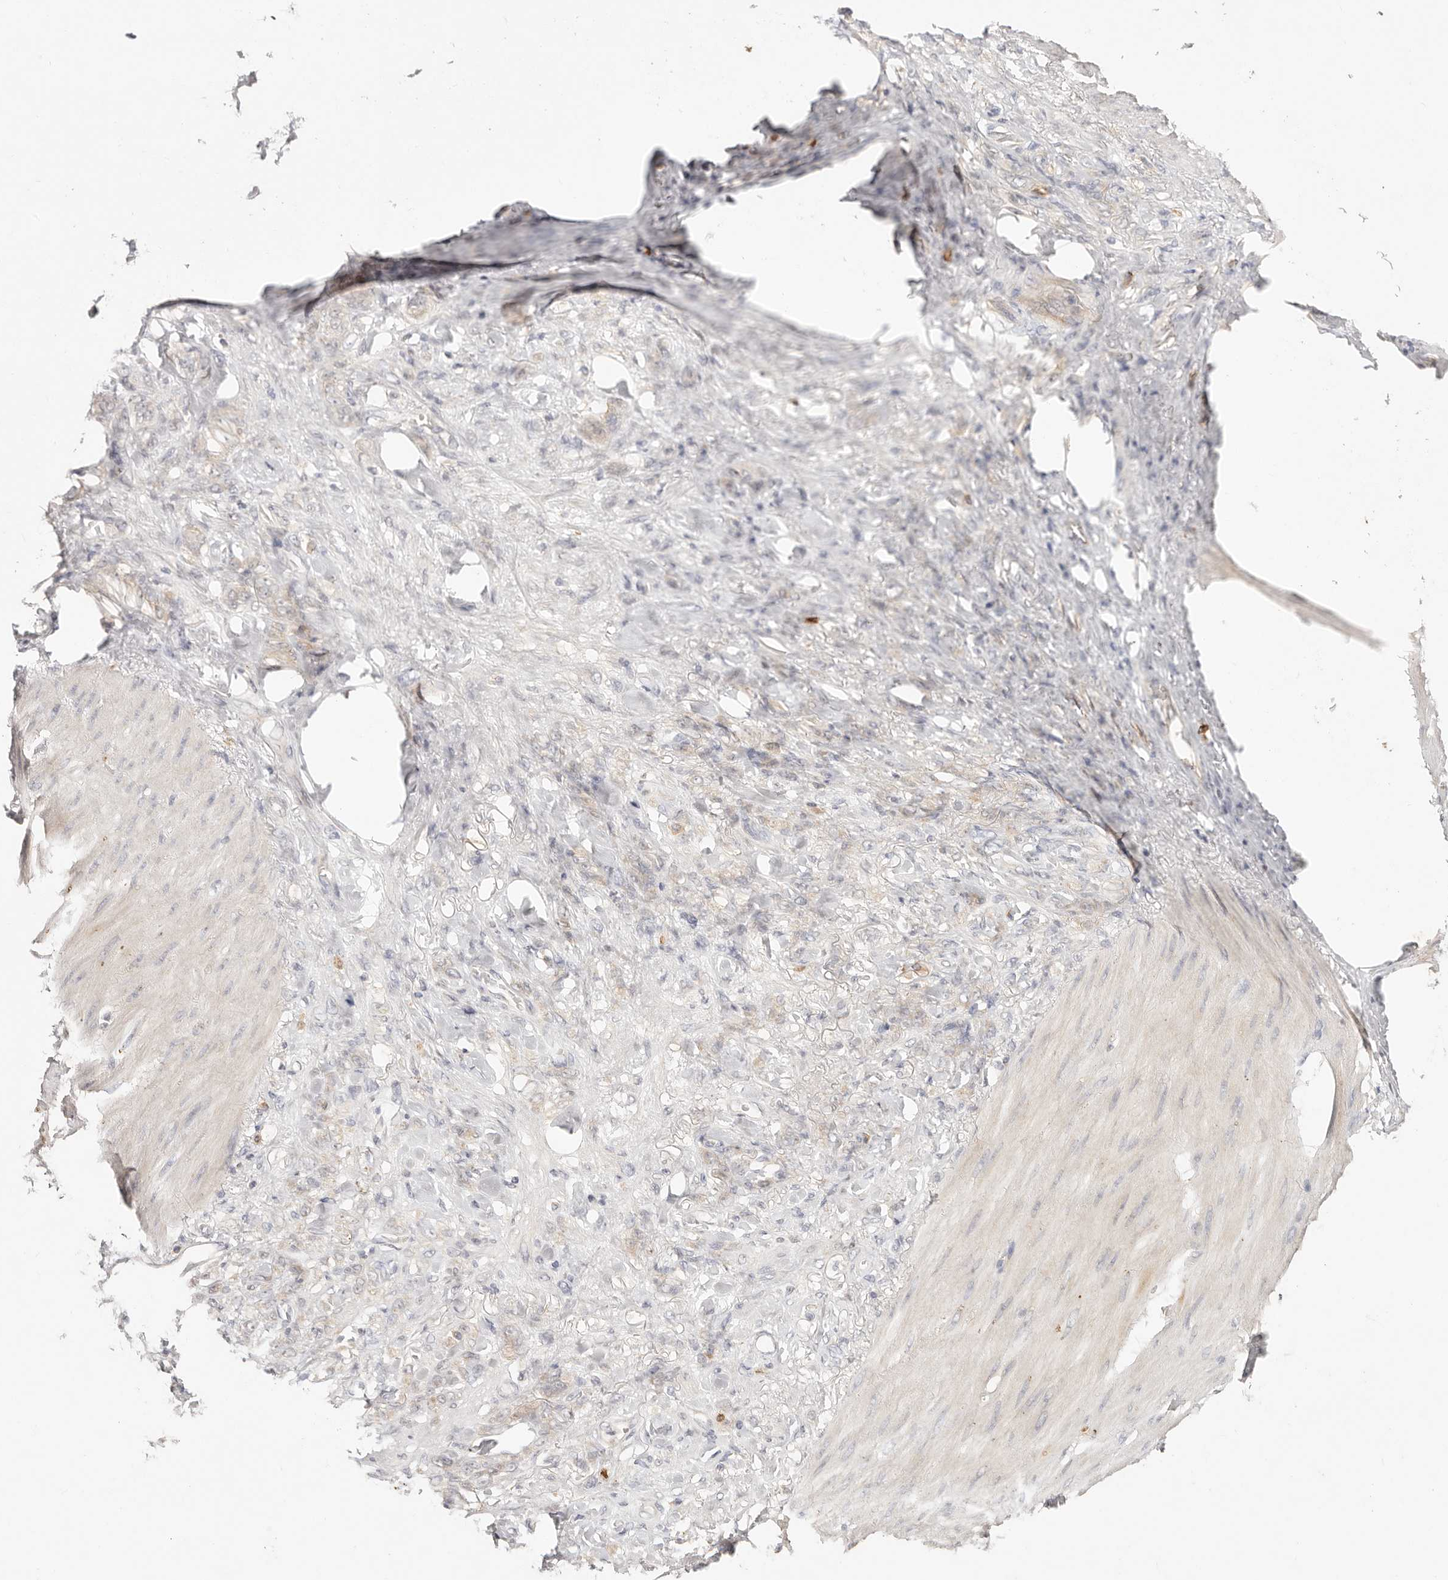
{"staining": {"intensity": "negative", "quantity": "none", "location": "none"}, "tissue": "stomach cancer", "cell_type": "Tumor cells", "image_type": "cancer", "snomed": [{"axis": "morphology", "description": "Normal tissue, NOS"}, {"axis": "morphology", "description": "Adenocarcinoma, NOS"}, {"axis": "topography", "description": "Stomach"}], "caption": "Tumor cells show no significant protein staining in stomach cancer (adenocarcinoma).", "gene": "CXADR", "patient": {"sex": "male", "age": 82}}